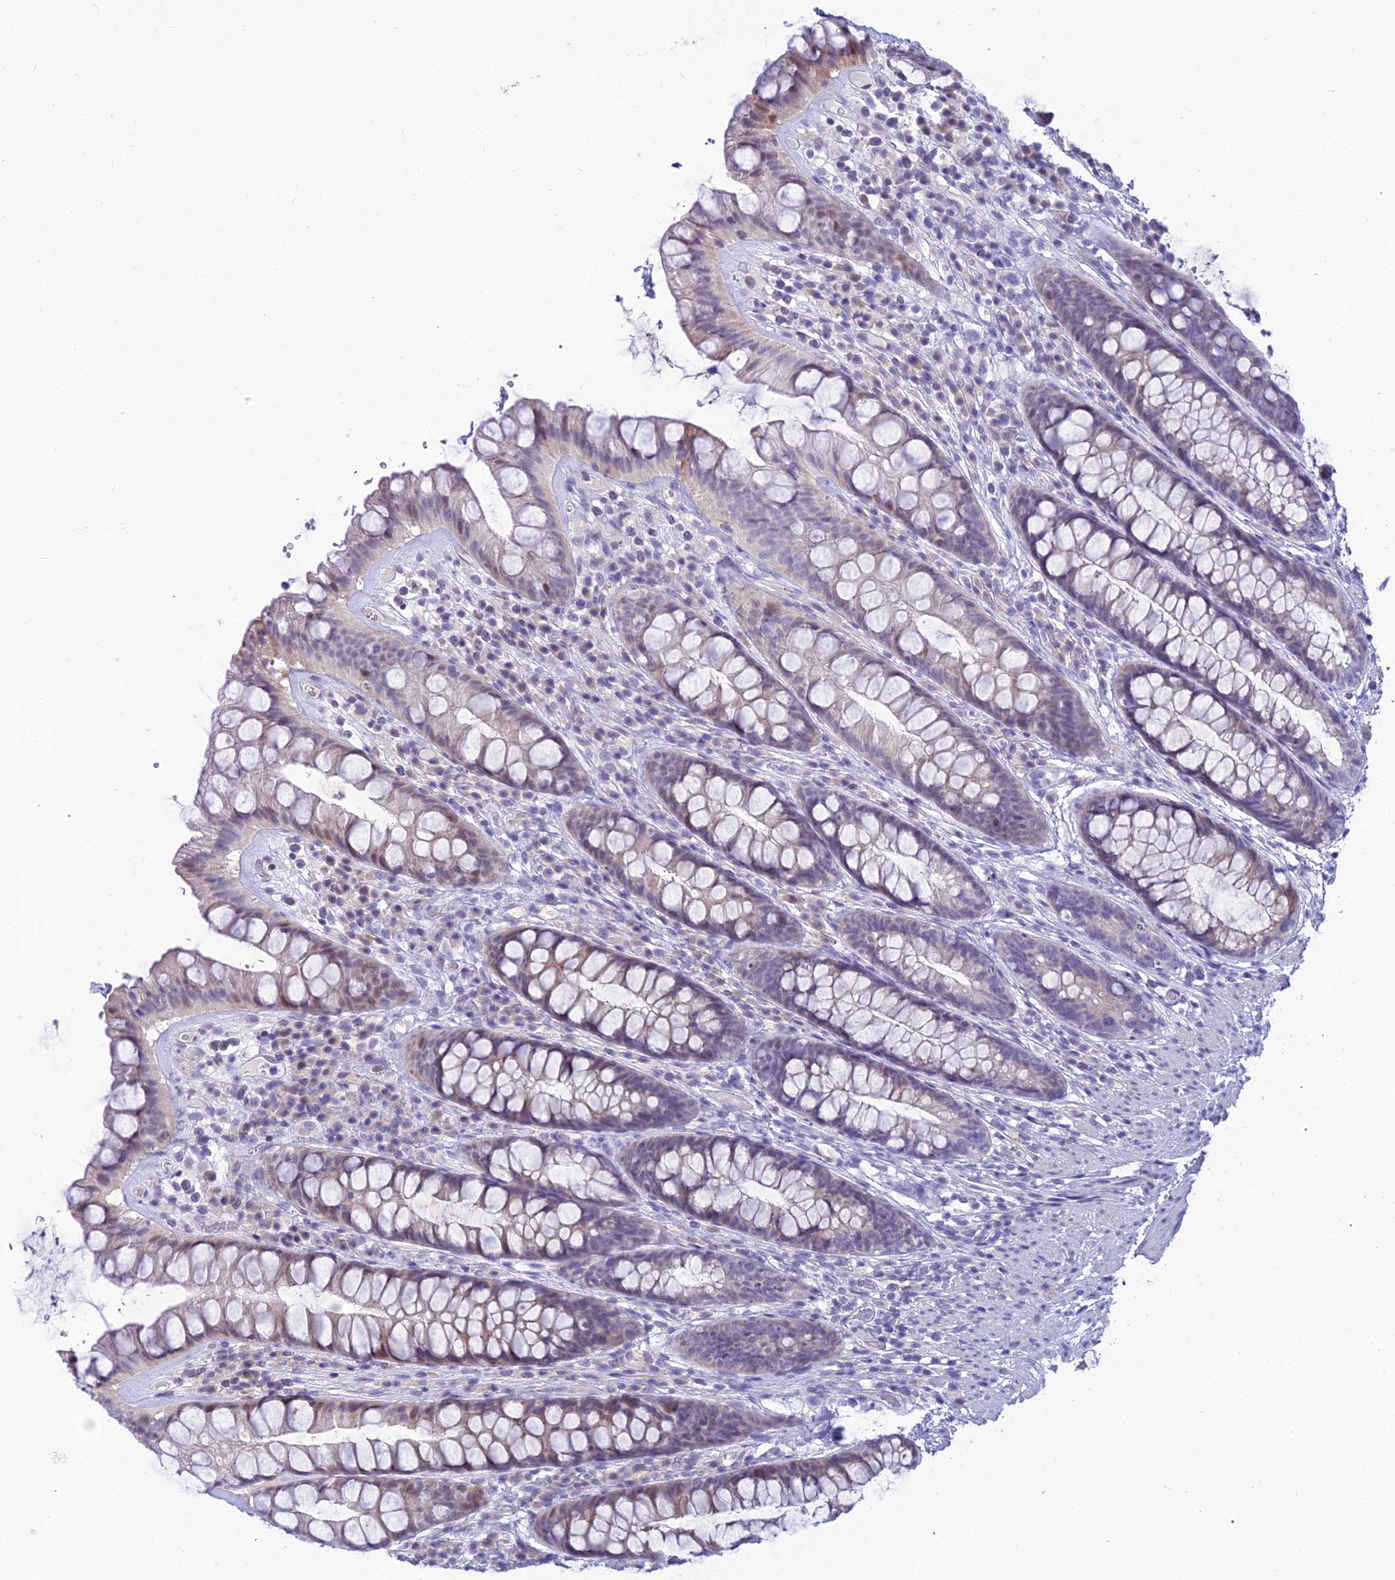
{"staining": {"intensity": "weak", "quantity": "25%-75%", "location": "cytoplasmic/membranous"}, "tissue": "rectum", "cell_type": "Glandular cells", "image_type": "normal", "snomed": [{"axis": "morphology", "description": "Normal tissue, NOS"}, {"axis": "topography", "description": "Rectum"}], "caption": "This is an image of immunohistochemistry (IHC) staining of normal rectum, which shows weak expression in the cytoplasmic/membranous of glandular cells.", "gene": "ZMIZ1", "patient": {"sex": "male", "age": 74}}